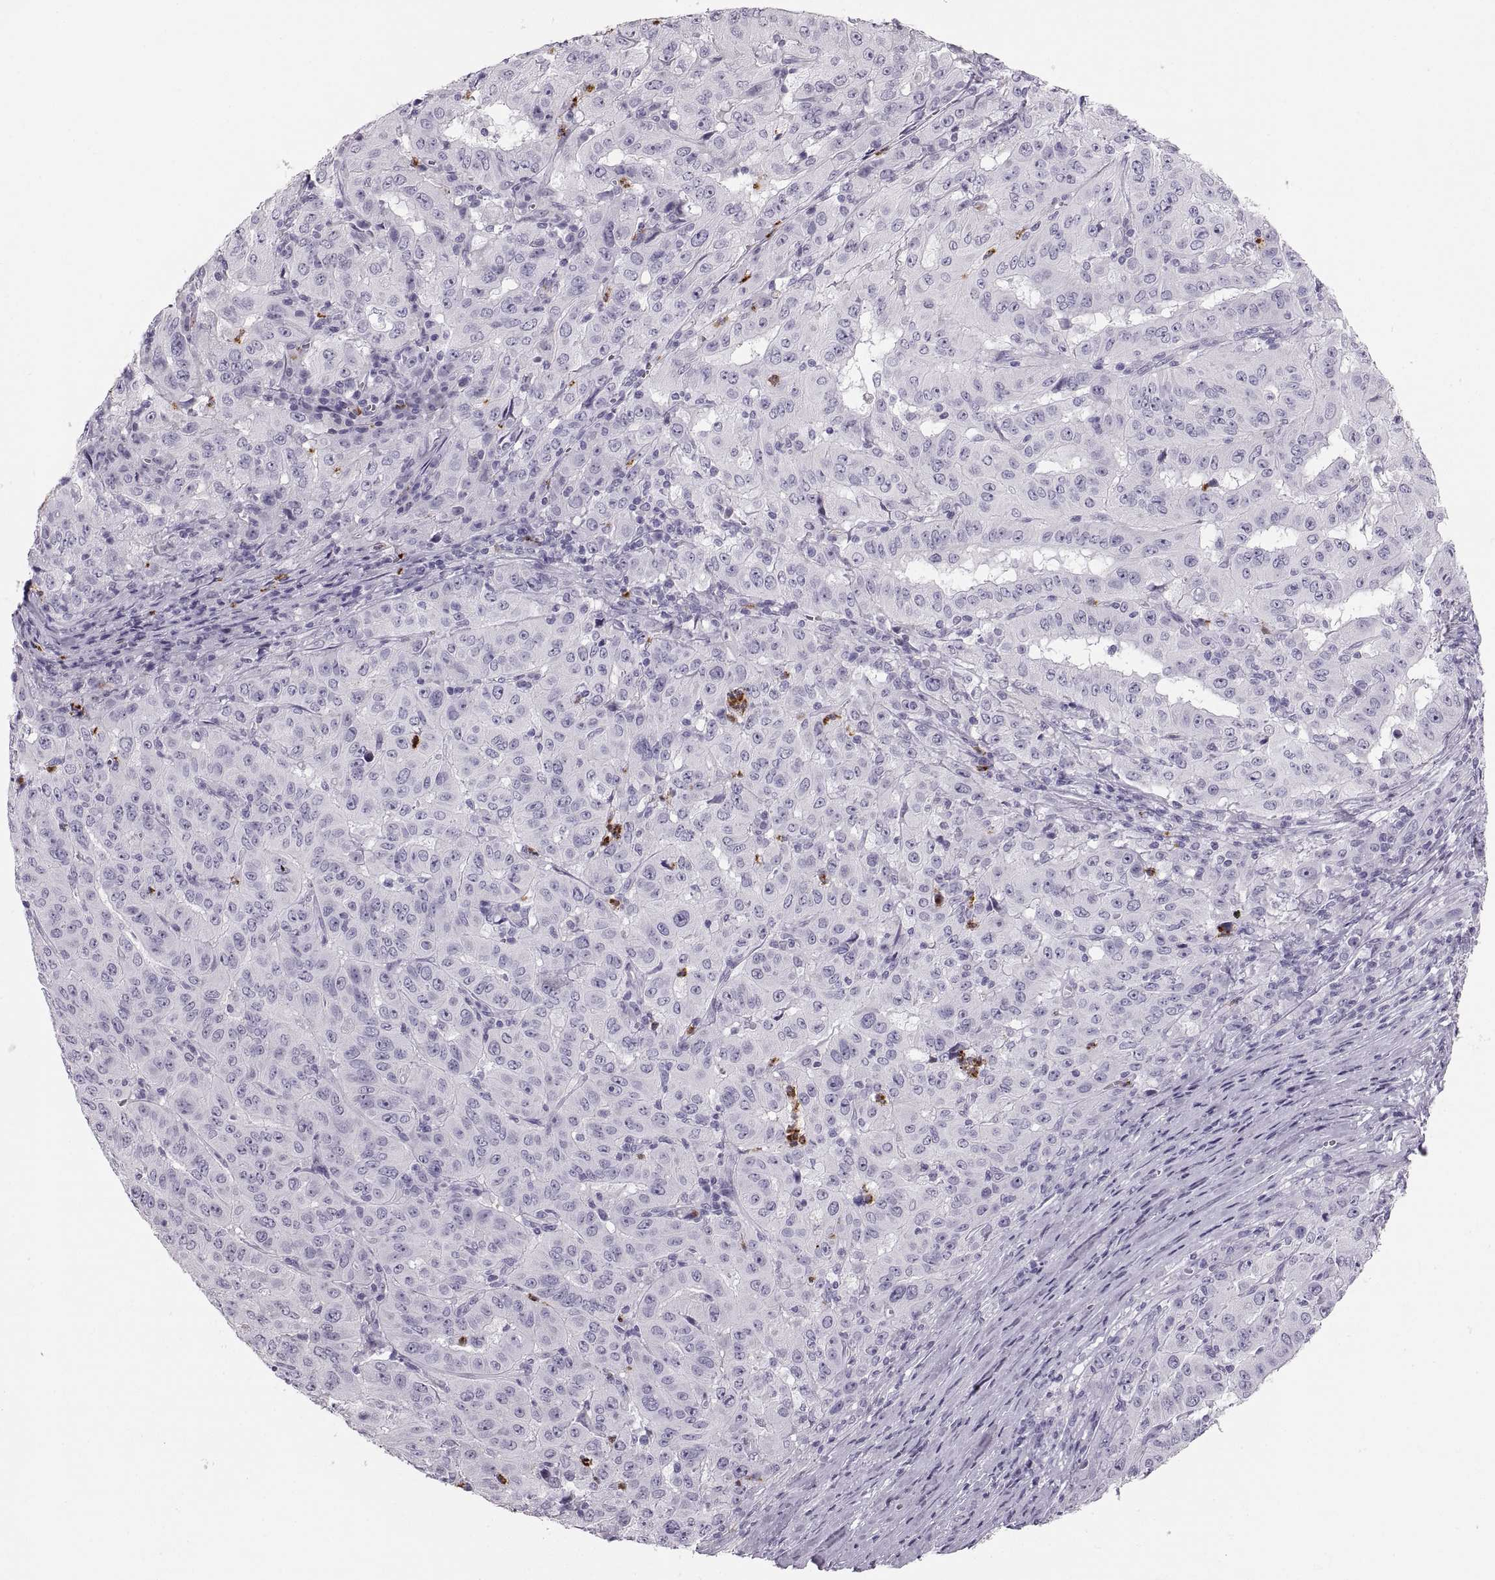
{"staining": {"intensity": "negative", "quantity": "none", "location": "none"}, "tissue": "pancreatic cancer", "cell_type": "Tumor cells", "image_type": "cancer", "snomed": [{"axis": "morphology", "description": "Adenocarcinoma, NOS"}, {"axis": "topography", "description": "Pancreas"}], "caption": "Pancreatic cancer (adenocarcinoma) was stained to show a protein in brown. There is no significant staining in tumor cells.", "gene": "MILR1", "patient": {"sex": "male", "age": 63}}